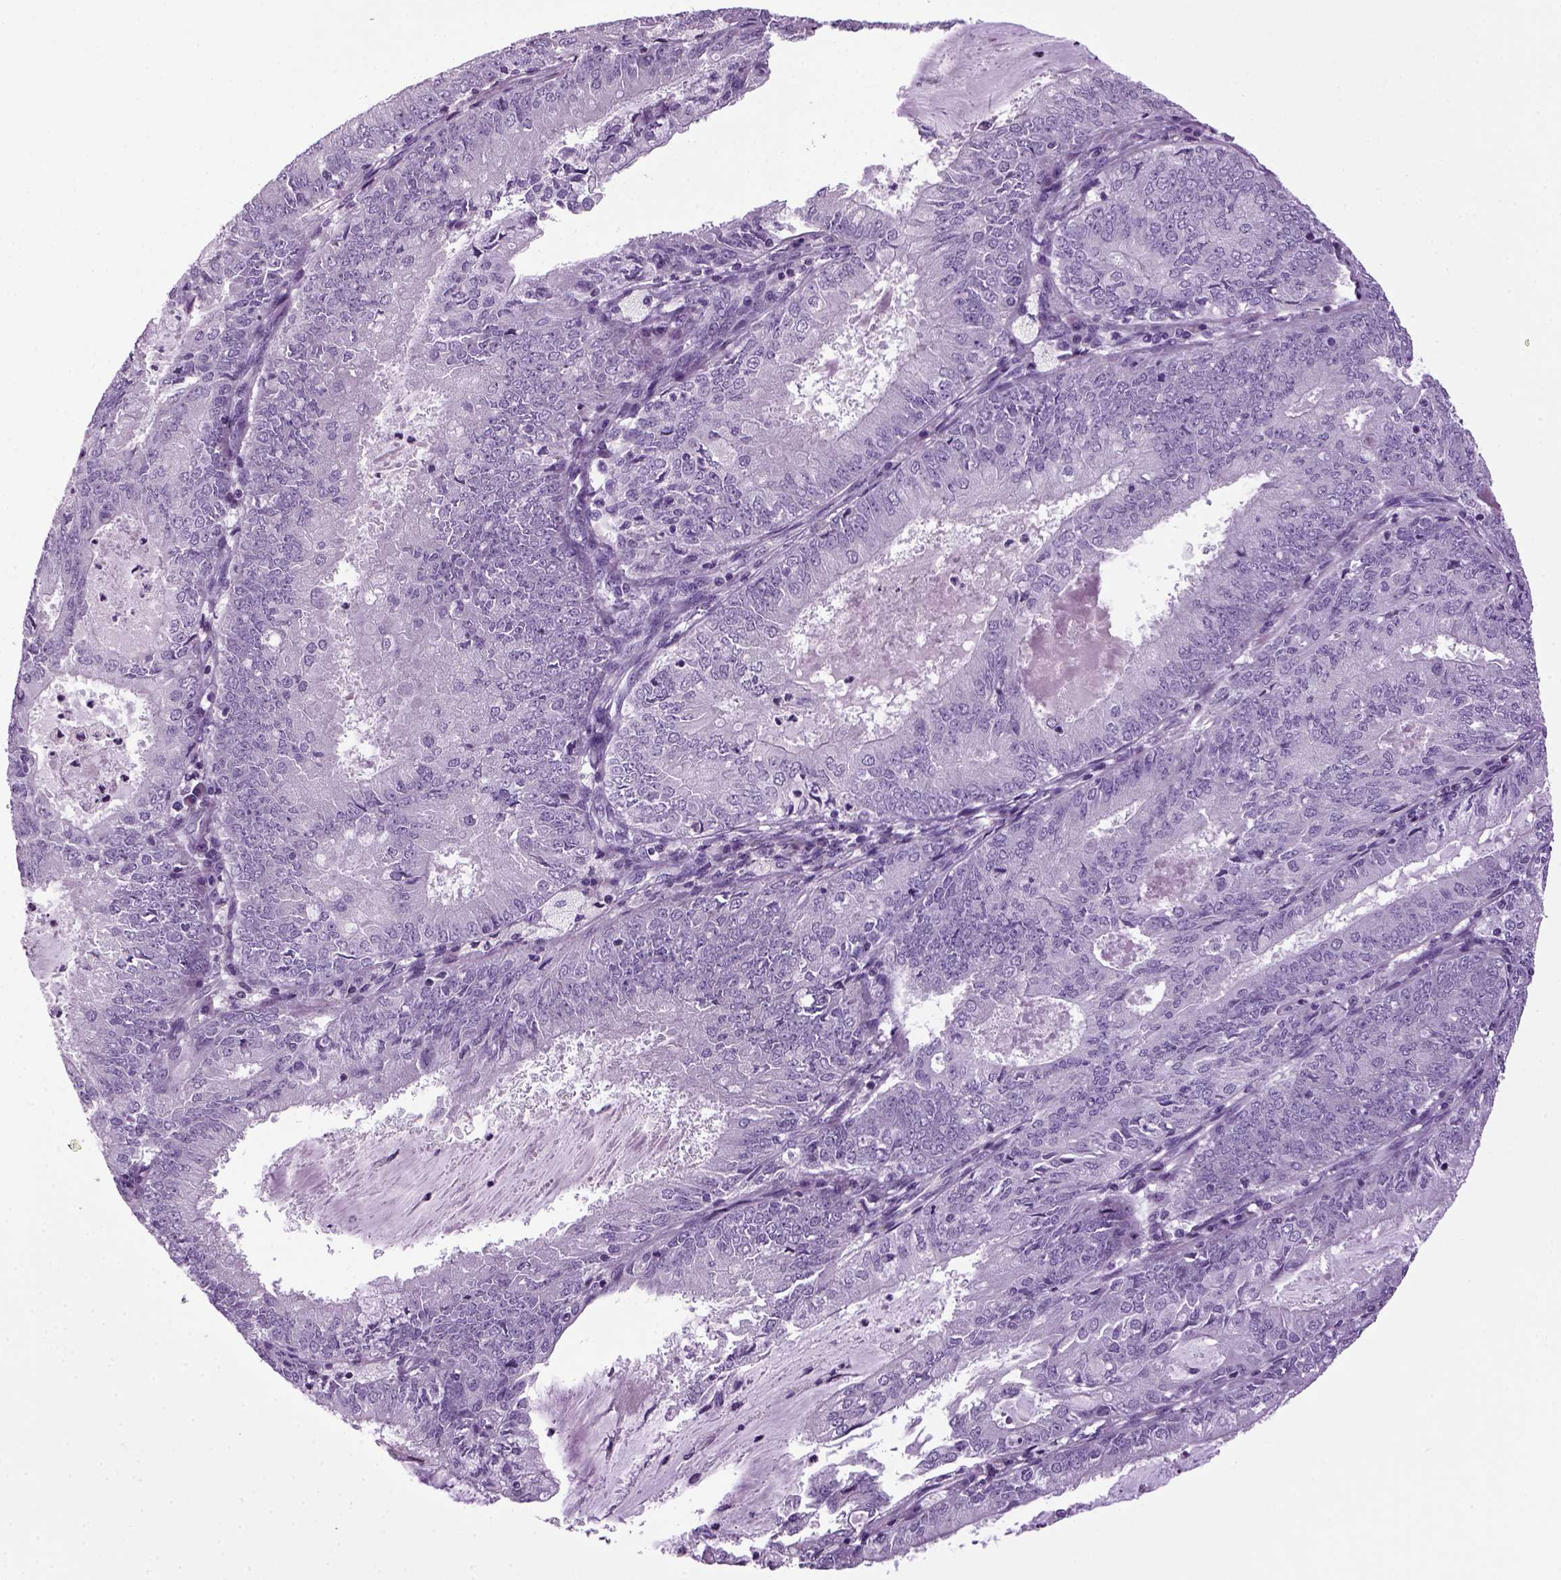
{"staining": {"intensity": "negative", "quantity": "none", "location": "none"}, "tissue": "endometrial cancer", "cell_type": "Tumor cells", "image_type": "cancer", "snomed": [{"axis": "morphology", "description": "Adenocarcinoma, NOS"}, {"axis": "topography", "description": "Endometrium"}], "caption": "Immunohistochemistry histopathology image of neoplastic tissue: endometrial cancer stained with DAB (3,3'-diaminobenzidine) exhibits no significant protein staining in tumor cells. (DAB IHC, high magnification).", "gene": "HMCN2", "patient": {"sex": "female", "age": 57}}